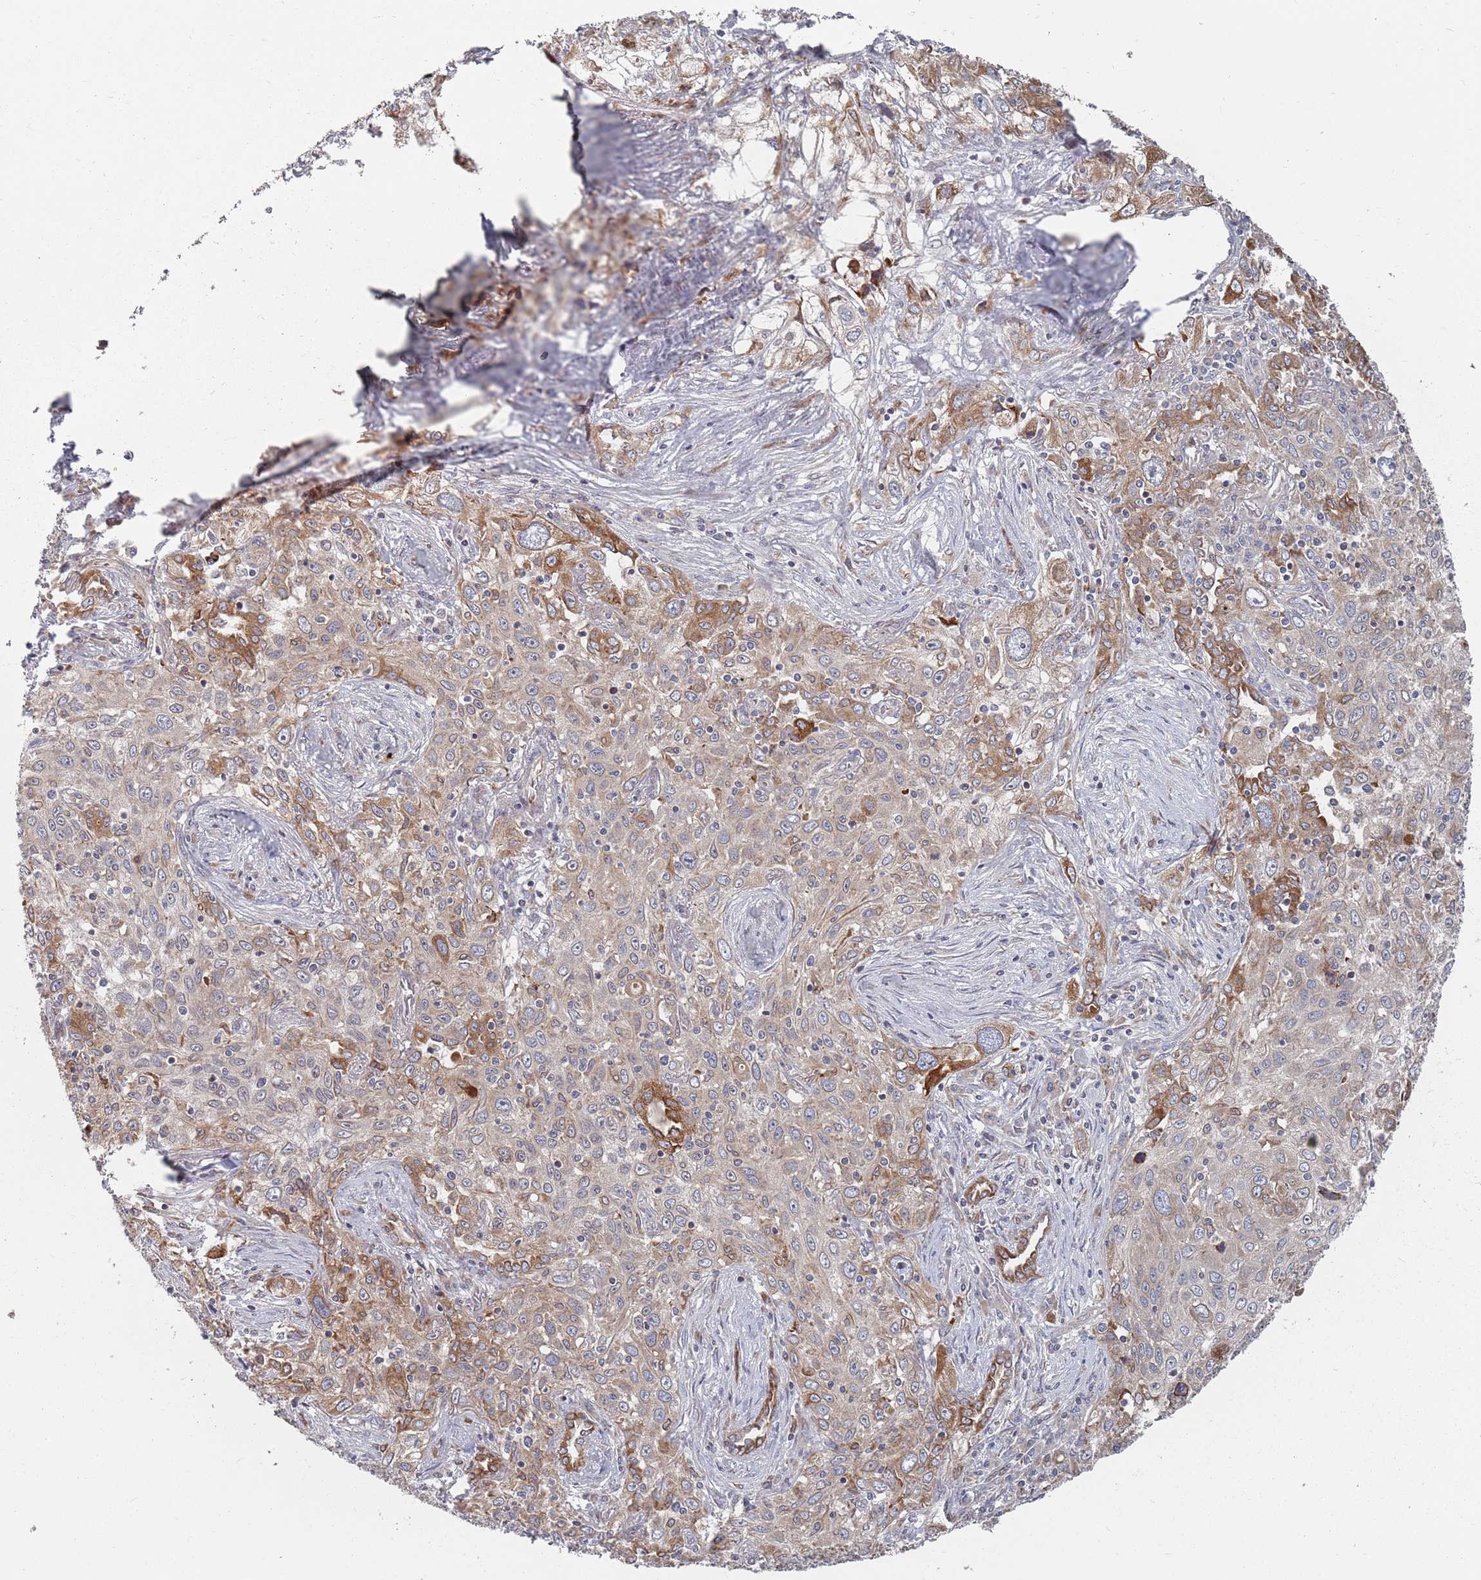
{"staining": {"intensity": "moderate", "quantity": "25%-75%", "location": "cytoplasmic/membranous"}, "tissue": "lung cancer", "cell_type": "Tumor cells", "image_type": "cancer", "snomed": [{"axis": "morphology", "description": "Squamous cell carcinoma, NOS"}, {"axis": "topography", "description": "Lung"}], "caption": "Protein staining demonstrates moderate cytoplasmic/membranous positivity in approximately 25%-75% of tumor cells in squamous cell carcinoma (lung).", "gene": "ADAL", "patient": {"sex": "female", "age": 69}}